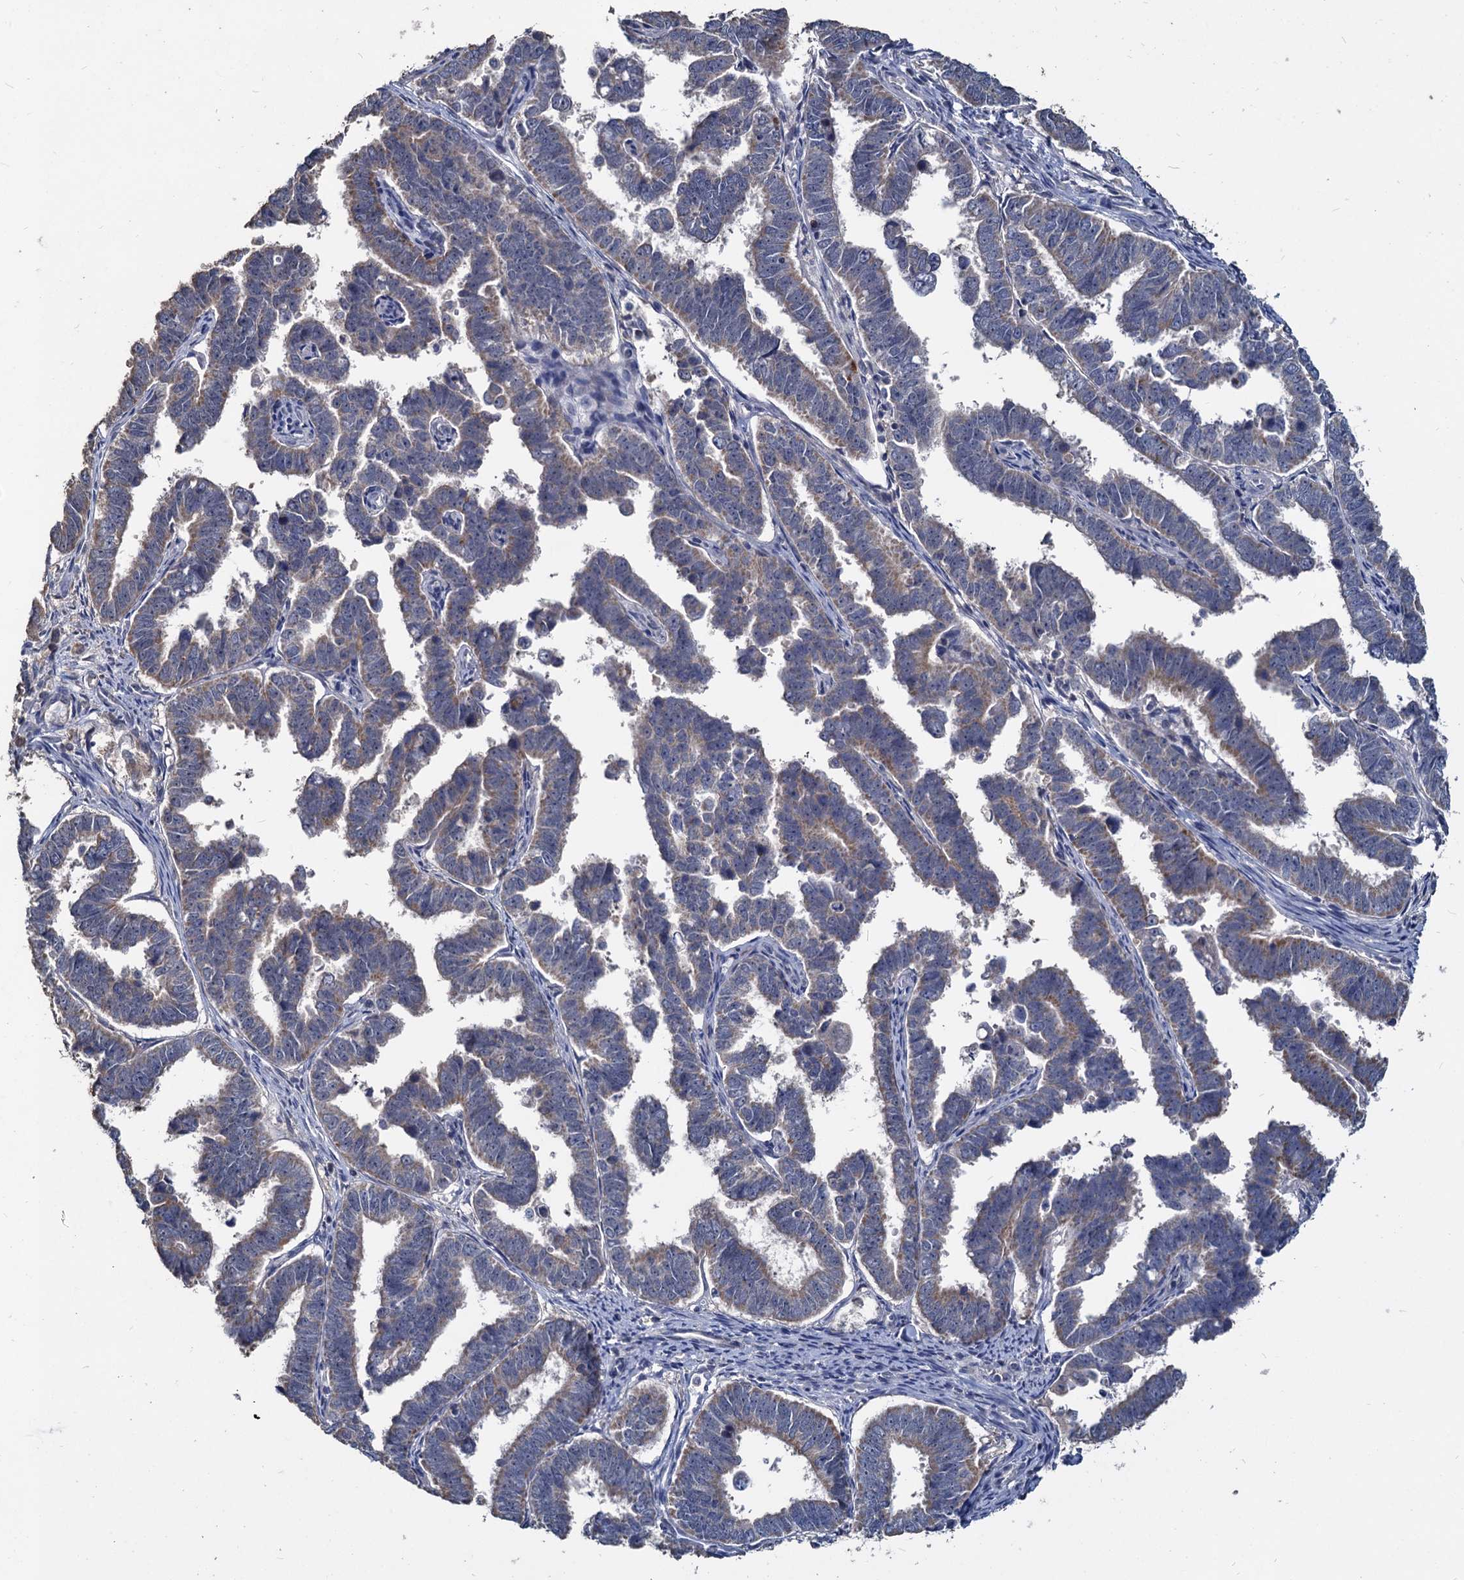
{"staining": {"intensity": "weak", "quantity": "<25%", "location": "cytoplasmic/membranous"}, "tissue": "endometrial cancer", "cell_type": "Tumor cells", "image_type": "cancer", "snomed": [{"axis": "morphology", "description": "Adenocarcinoma, NOS"}, {"axis": "topography", "description": "Endometrium"}], "caption": "Immunohistochemical staining of human endometrial cancer (adenocarcinoma) displays no significant staining in tumor cells.", "gene": "DEPDC4", "patient": {"sex": "female", "age": 75}}